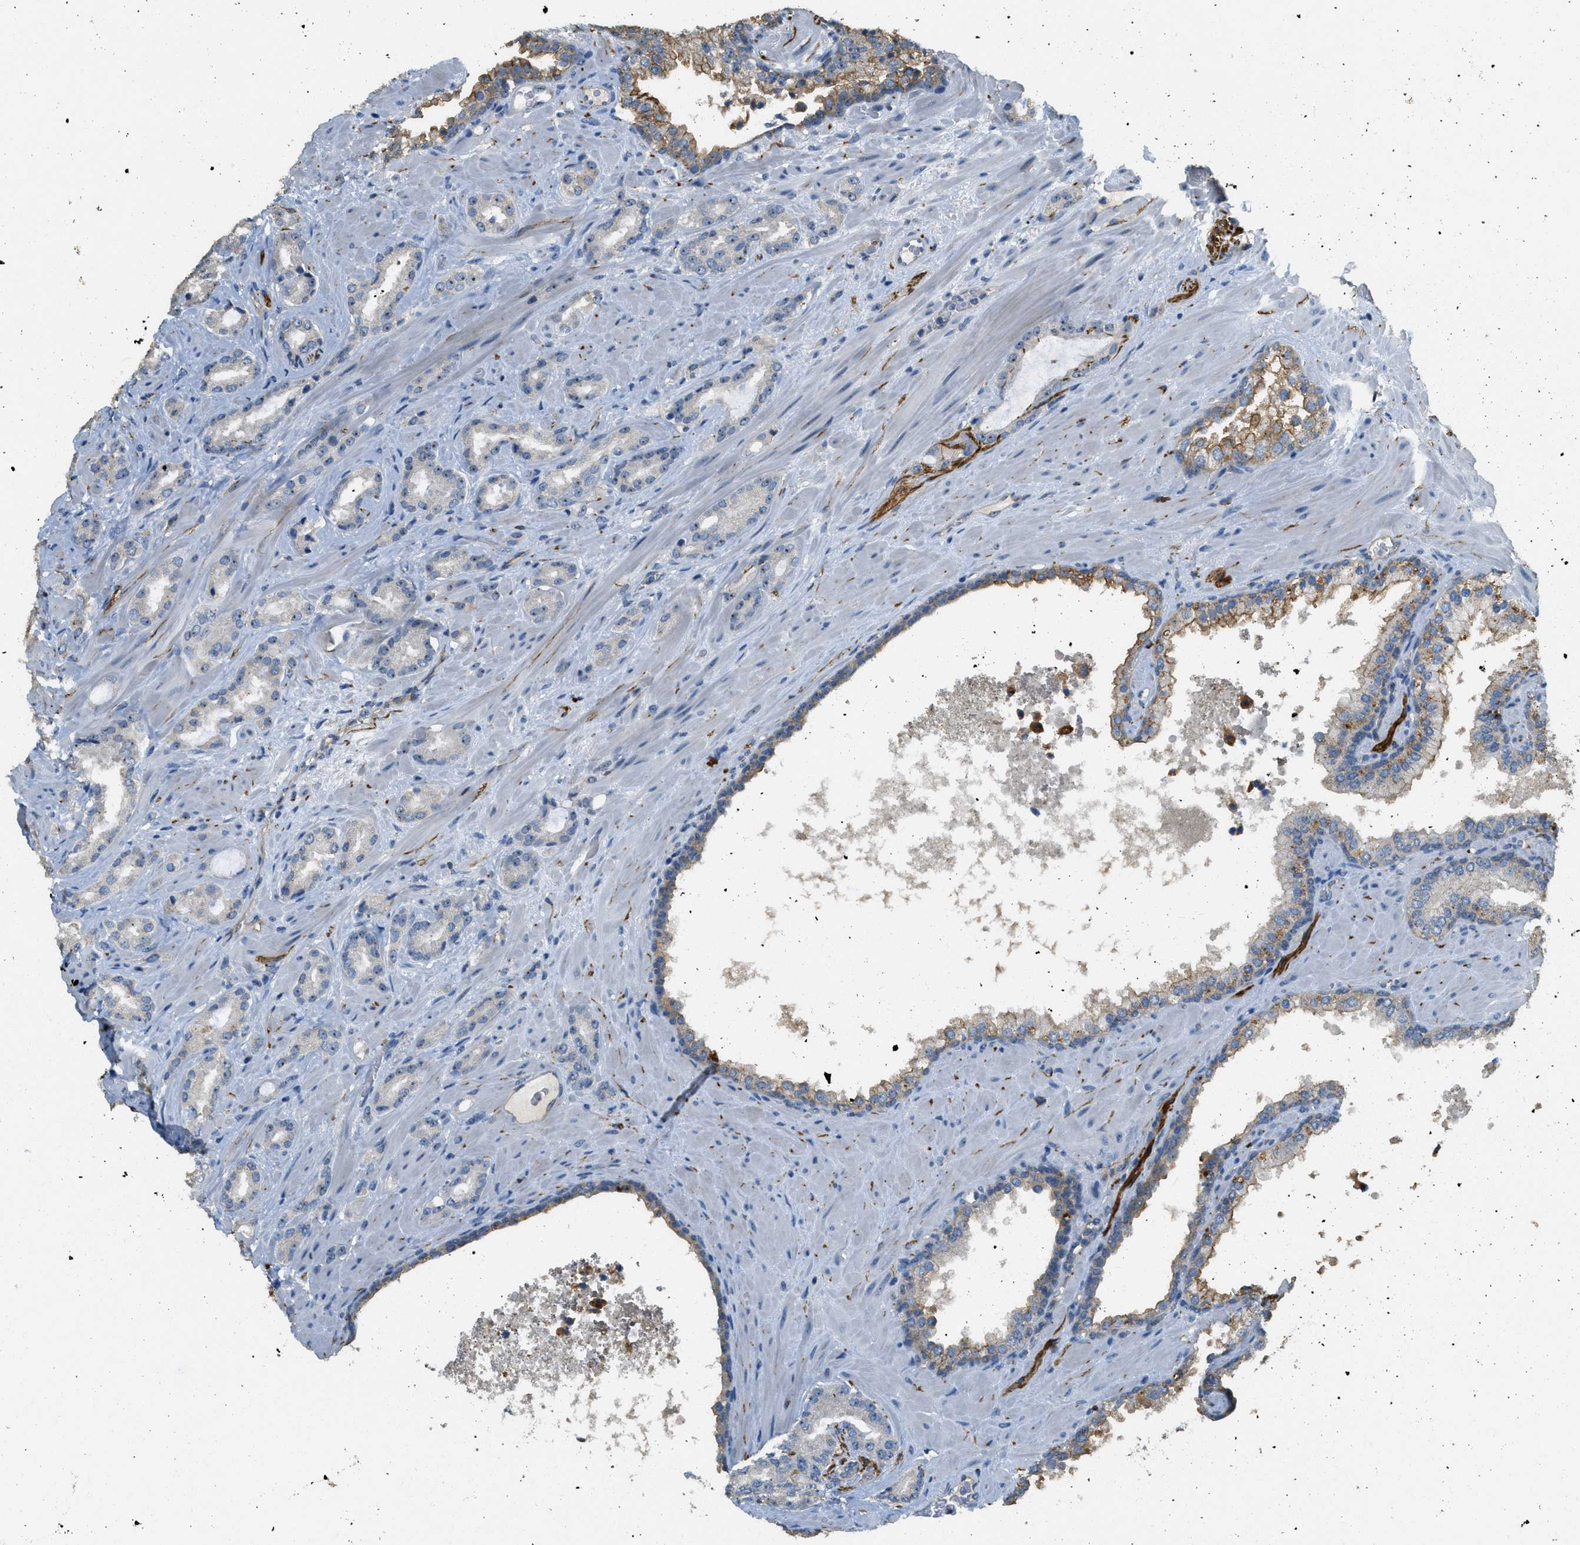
{"staining": {"intensity": "weak", "quantity": "<25%", "location": "nuclear"}, "tissue": "prostate cancer", "cell_type": "Tumor cells", "image_type": "cancer", "snomed": [{"axis": "morphology", "description": "Adenocarcinoma, High grade"}, {"axis": "topography", "description": "Prostate"}], "caption": "Human prostate adenocarcinoma (high-grade) stained for a protein using immunohistochemistry shows no expression in tumor cells.", "gene": "OSMR", "patient": {"sex": "male", "age": 64}}